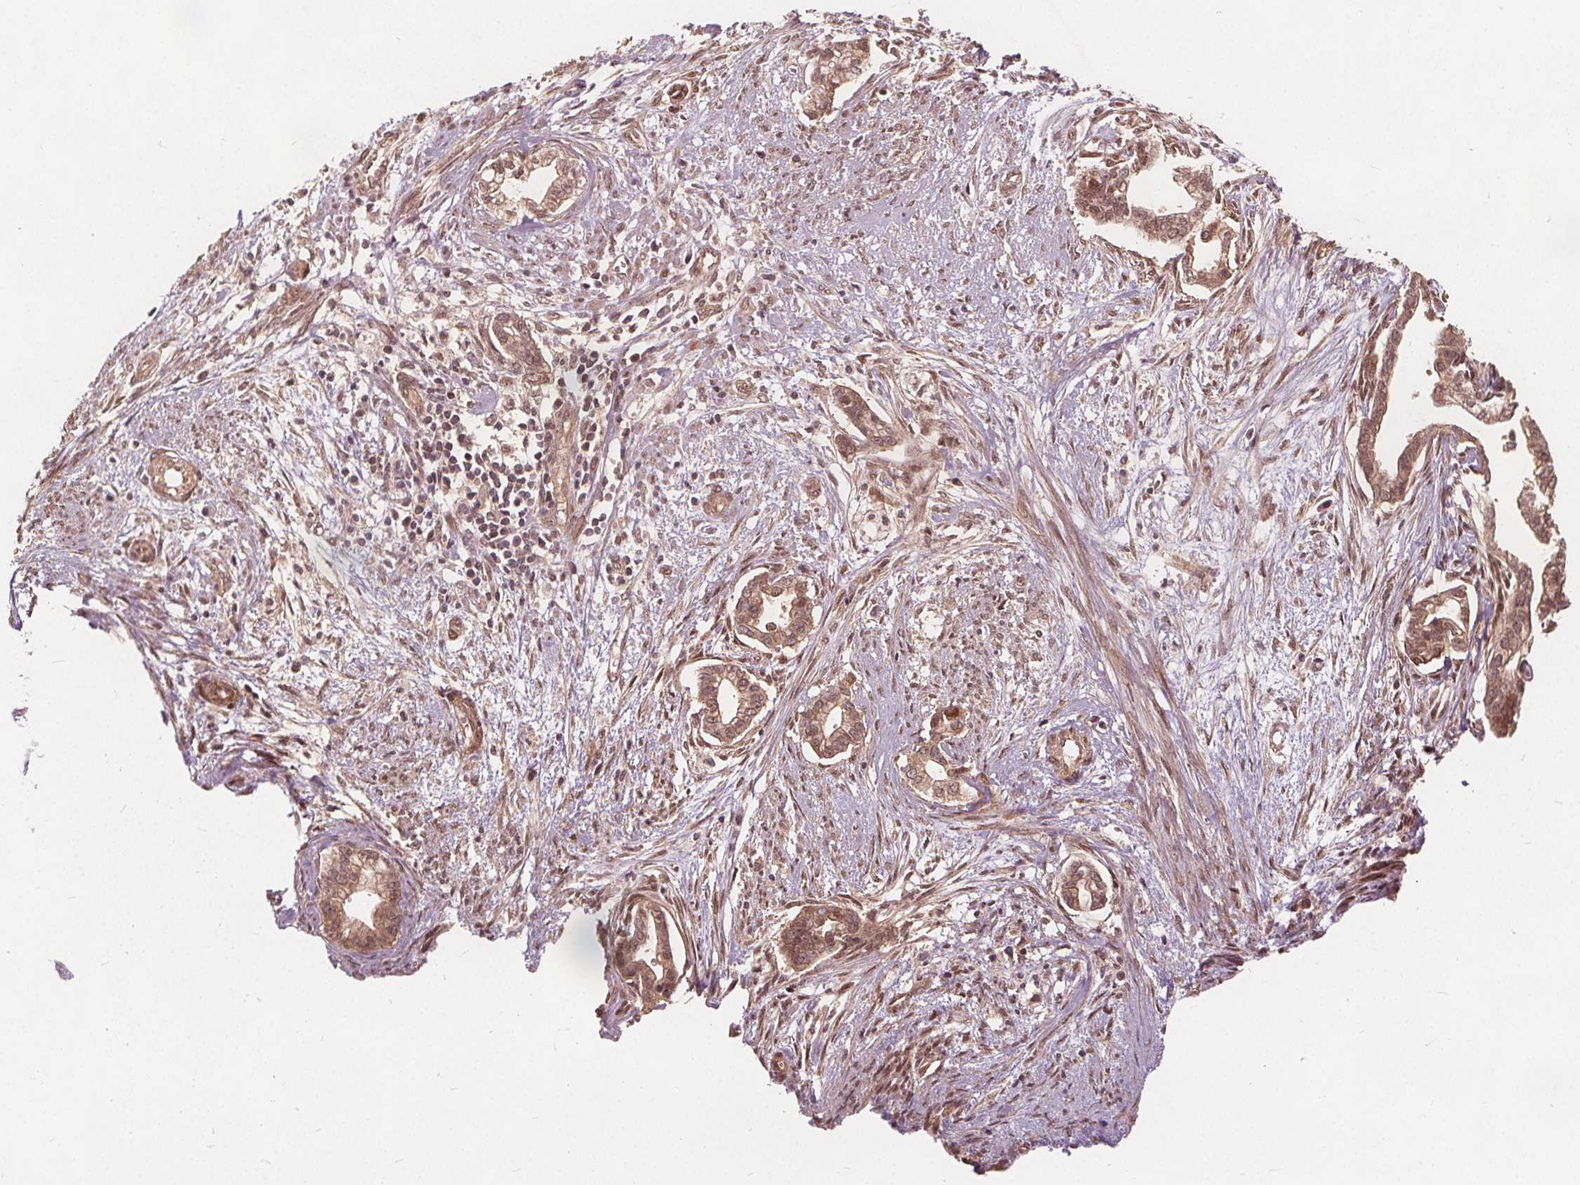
{"staining": {"intensity": "moderate", "quantity": ">75%", "location": "cytoplasmic/membranous,nuclear"}, "tissue": "cervical cancer", "cell_type": "Tumor cells", "image_type": "cancer", "snomed": [{"axis": "morphology", "description": "Adenocarcinoma, NOS"}, {"axis": "topography", "description": "Cervix"}], "caption": "Human cervical cancer stained with a protein marker reveals moderate staining in tumor cells.", "gene": "PPP1CB", "patient": {"sex": "female", "age": 62}}